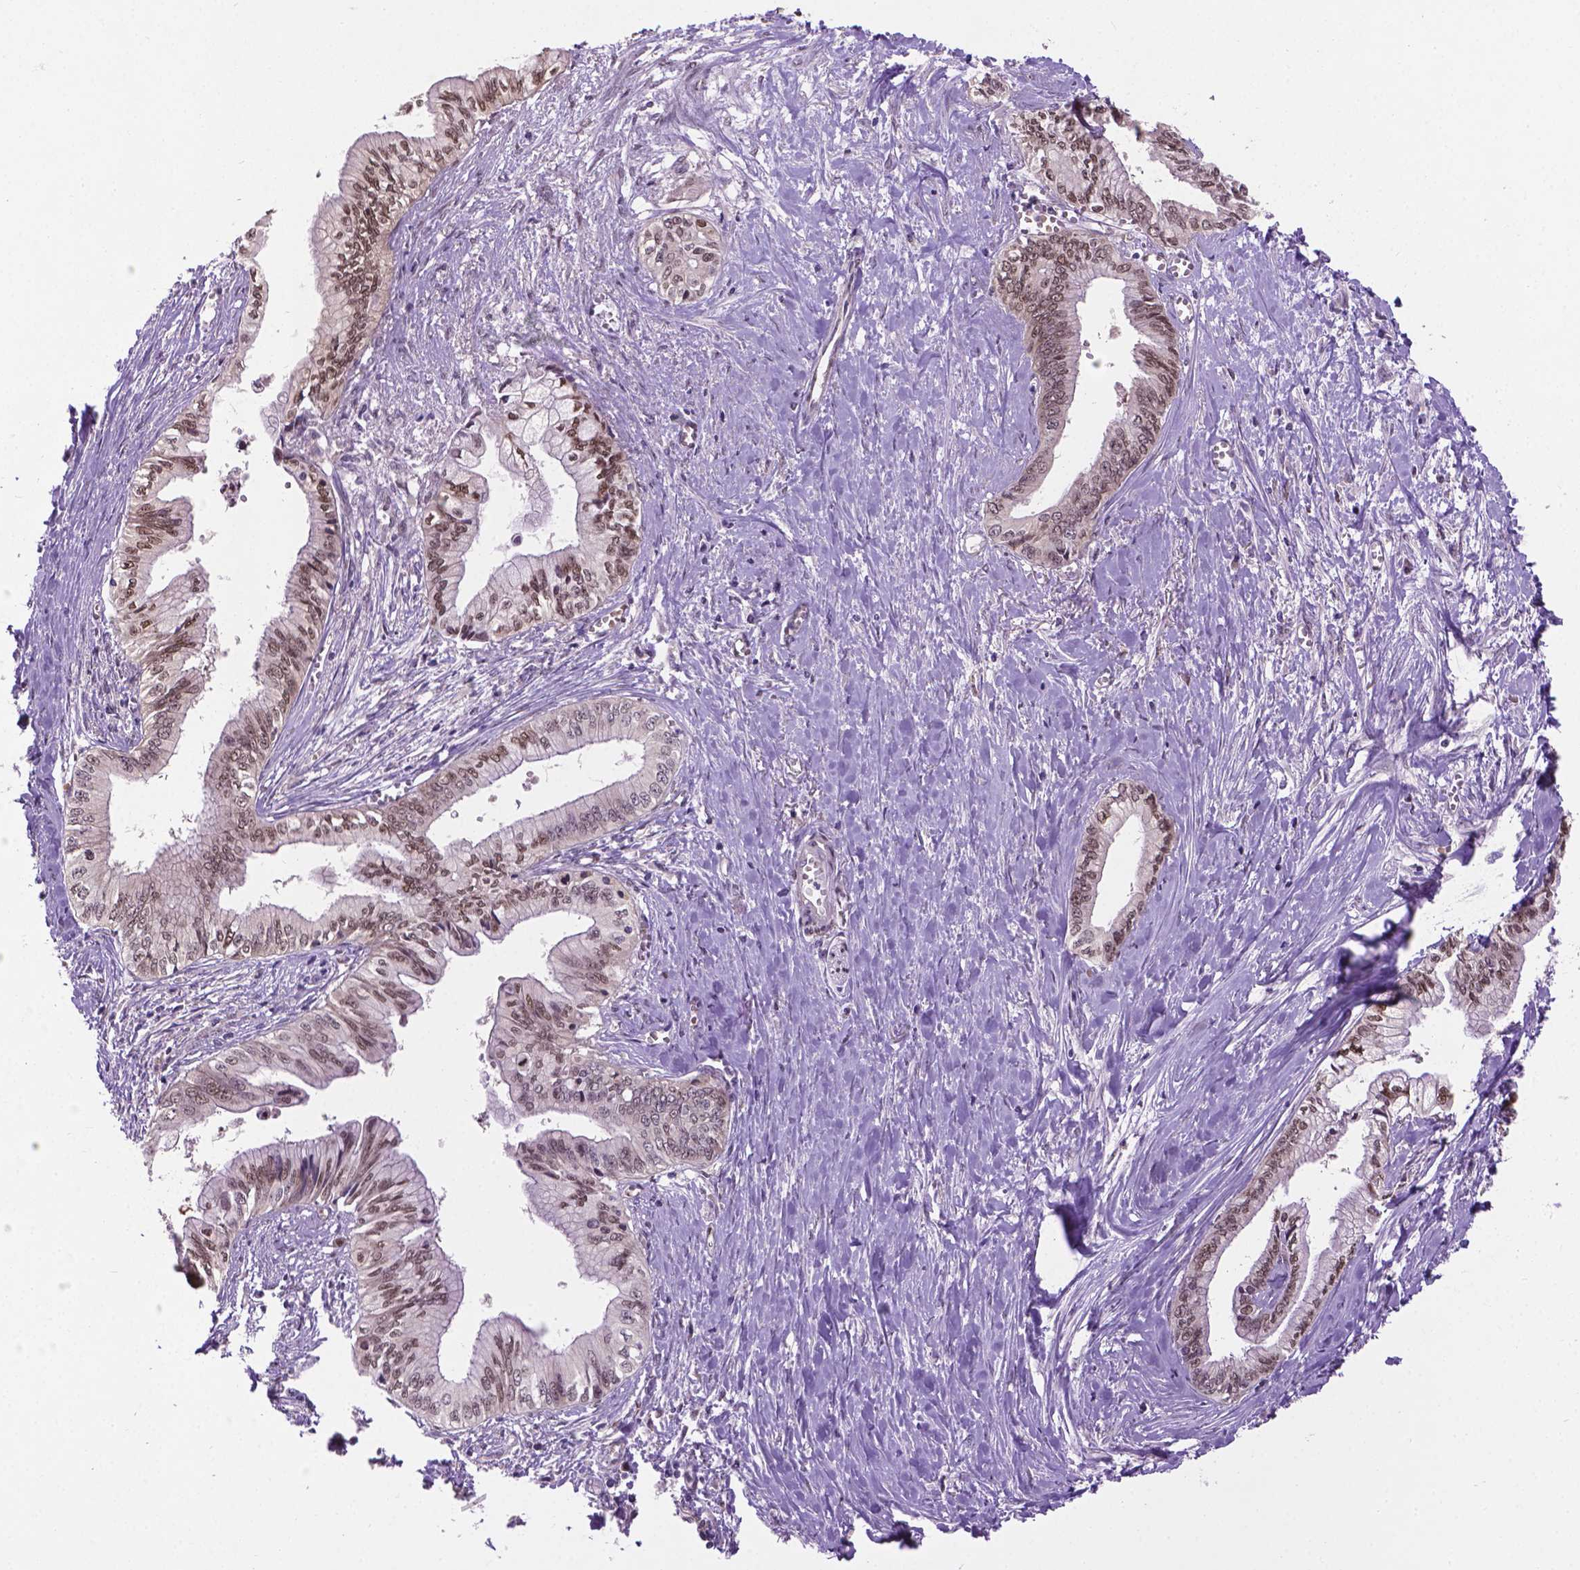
{"staining": {"intensity": "moderate", "quantity": ">75%", "location": "nuclear"}, "tissue": "pancreatic cancer", "cell_type": "Tumor cells", "image_type": "cancer", "snomed": [{"axis": "morphology", "description": "Adenocarcinoma, NOS"}, {"axis": "topography", "description": "Pancreas"}], "caption": "IHC (DAB) staining of pancreatic adenocarcinoma shows moderate nuclear protein staining in approximately >75% of tumor cells.", "gene": "IRF6", "patient": {"sex": "female", "age": 61}}